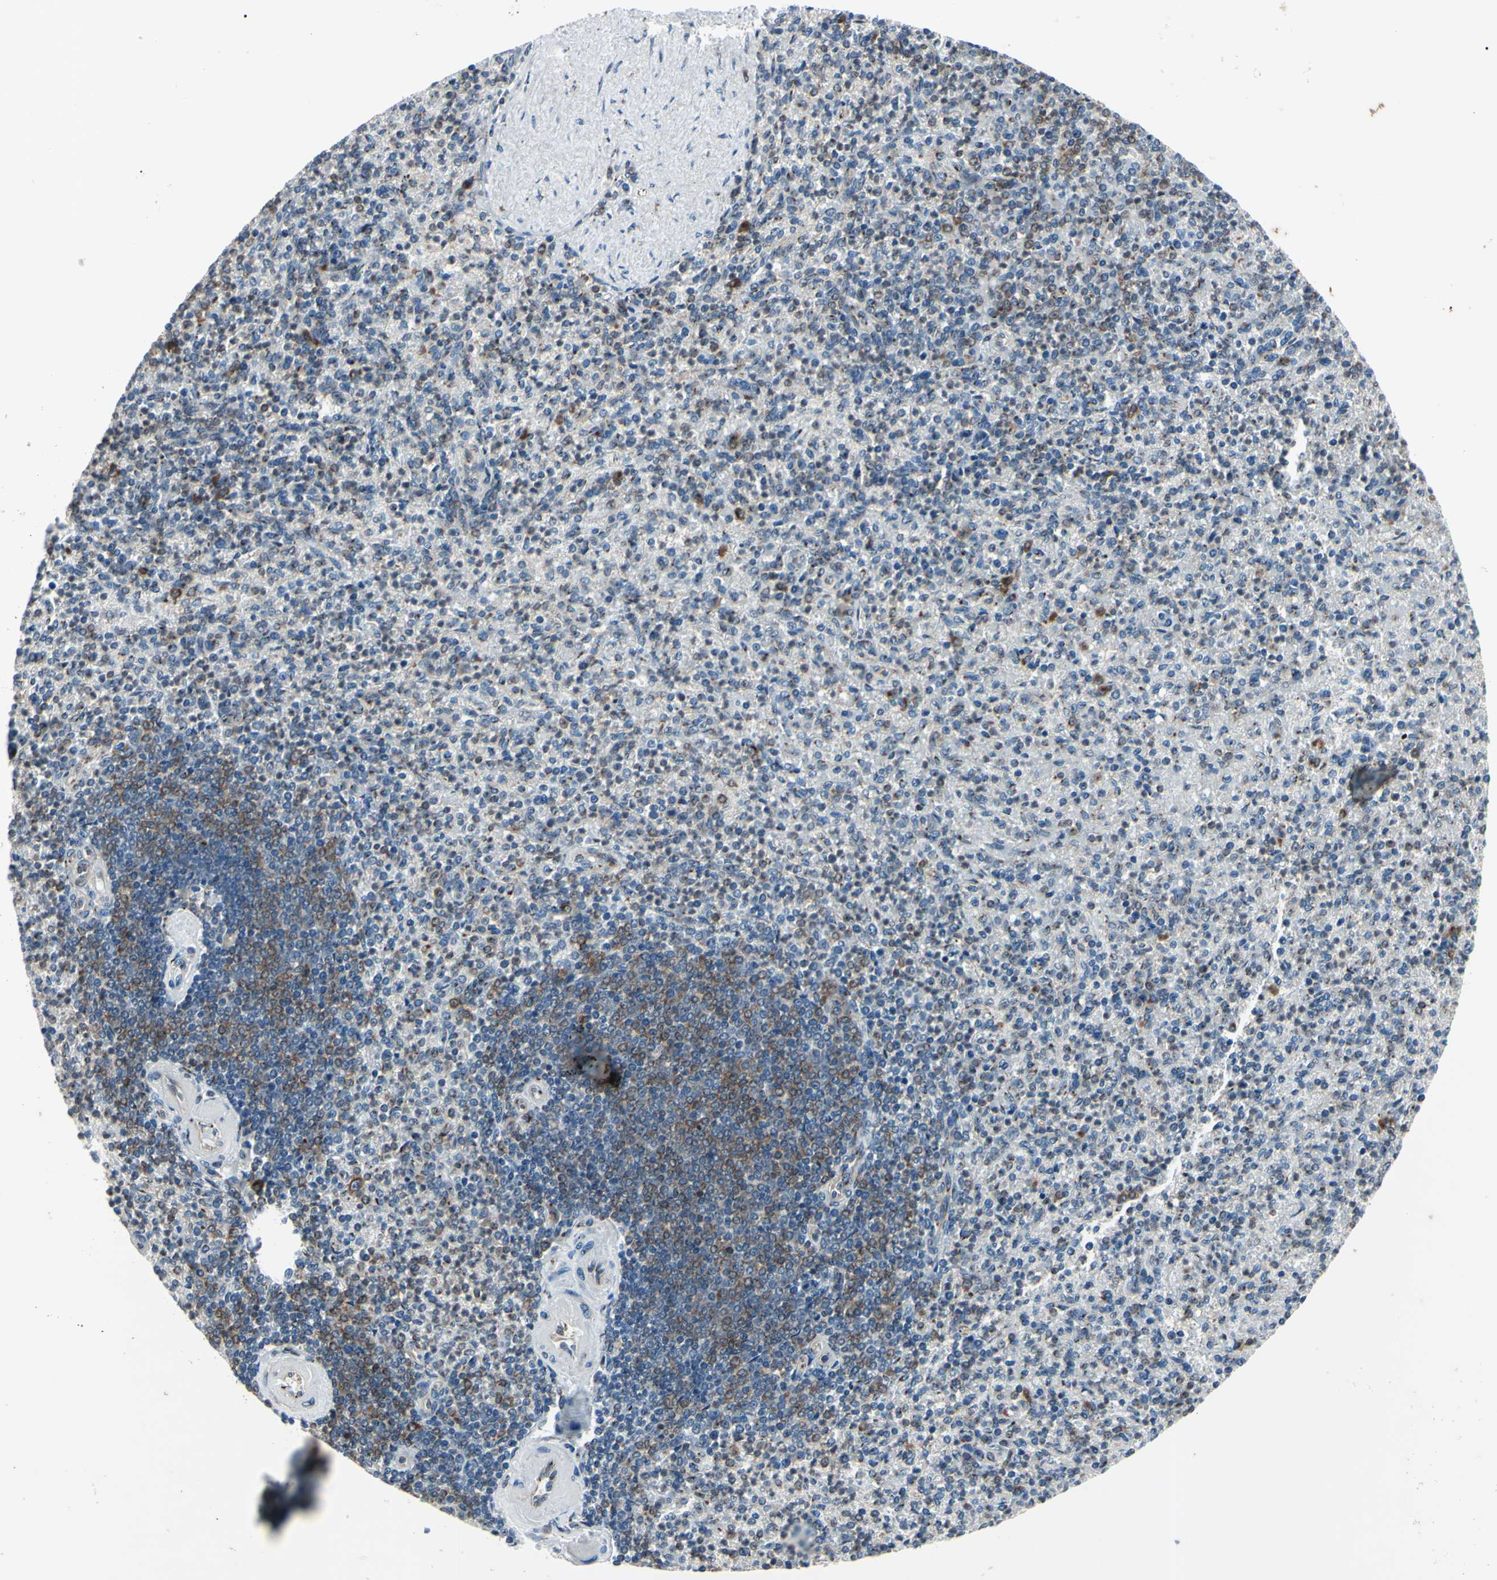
{"staining": {"intensity": "weak", "quantity": "25%-75%", "location": "cytoplasmic/membranous"}, "tissue": "spleen", "cell_type": "Cells in red pulp", "image_type": "normal", "snomed": [{"axis": "morphology", "description": "Normal tissue, NOS"}, {"axis": "topography", "description": "Spleen"}], "caption": "Weak cytoplasmic/membranous staining is present in about 25%-75% of cells in red pulp in normal spleen. The protein is shown in brown color, while the nuclei are stained blue.", "gene": "MAPRE1", "patient": {"sex": "female", "age": 74}}